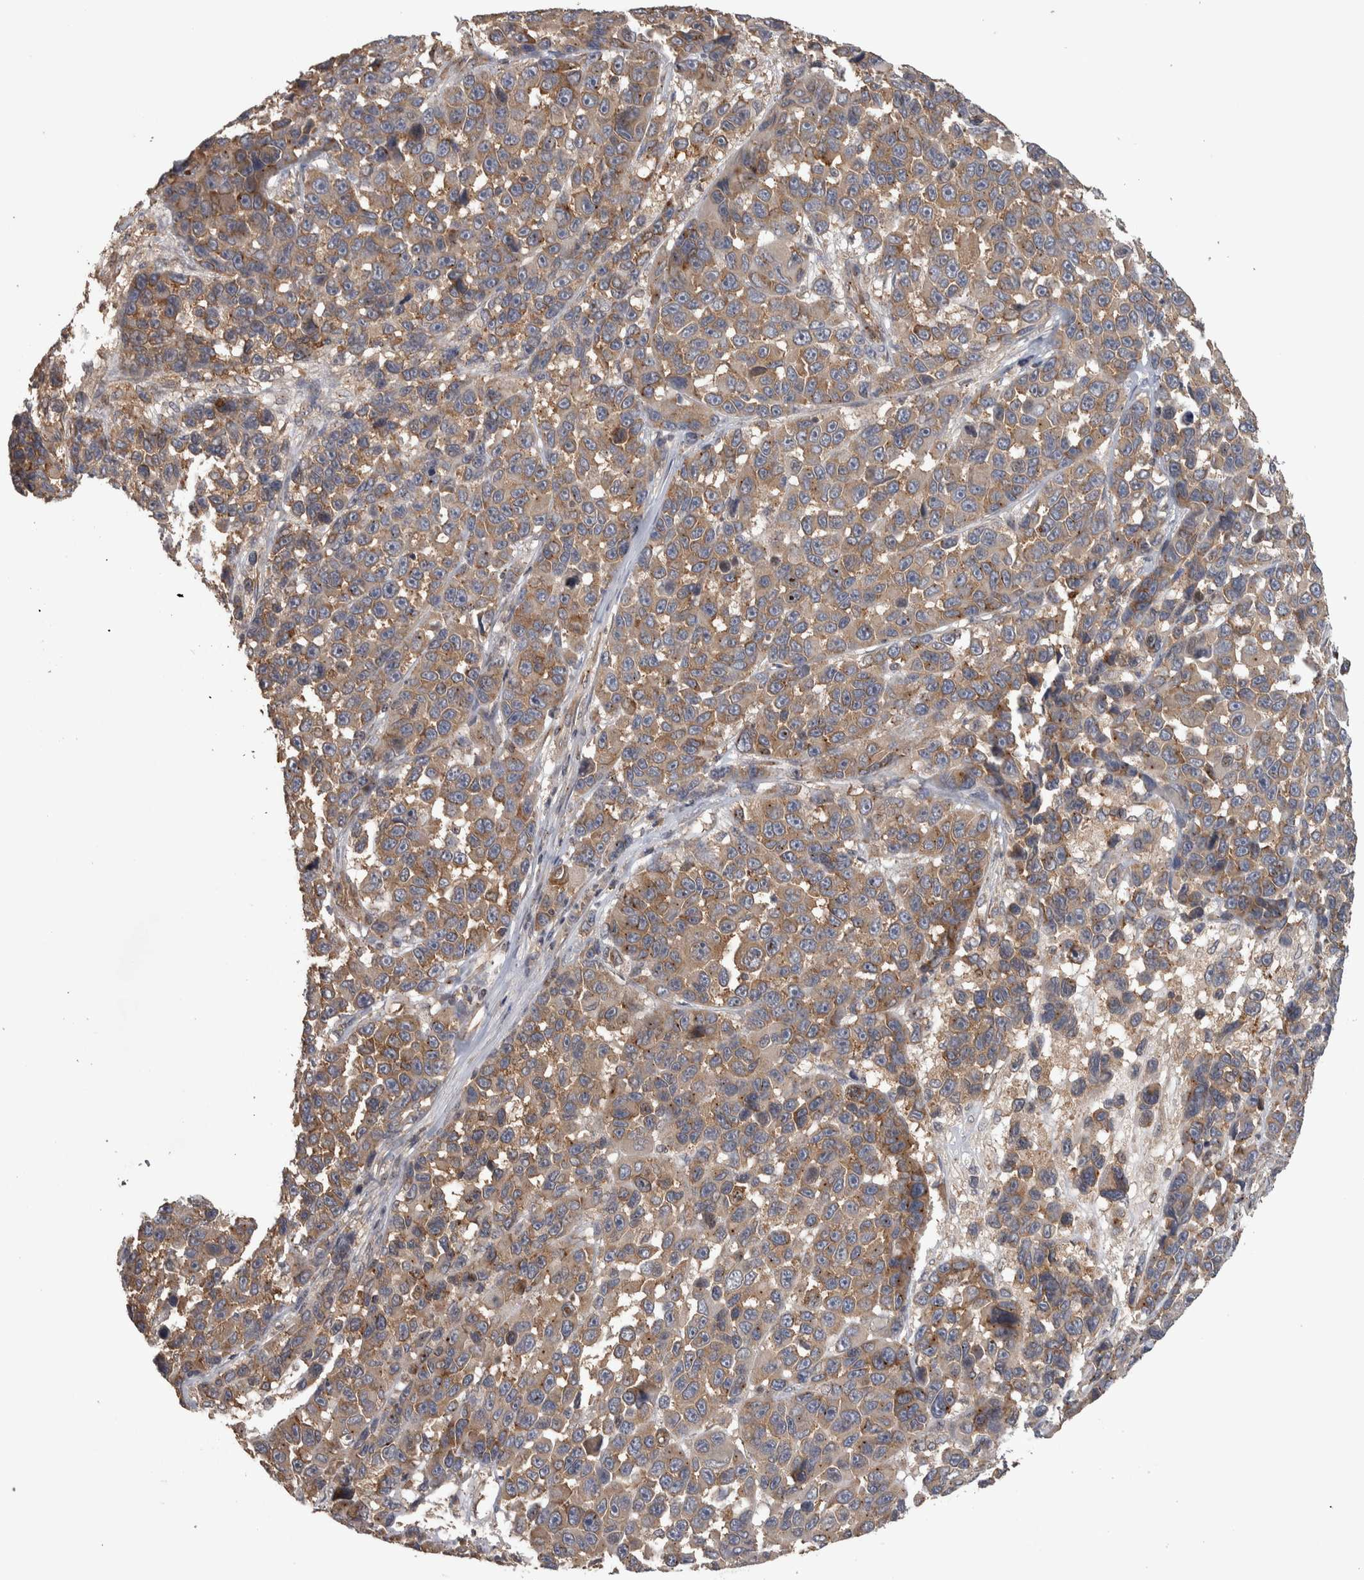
{"staining": {"intensity": "moderate", "quantity": ">75%", "location": "cytoplasmic/membranous"}, "tissue": "melanoma", "cell_type": "Tumor cells", "image_type": "cancer", "snomed": [{"axis": "morphology", "description": "Malignant melanoma, NOS"}, {"axis": "topography", "description": "Skin"}], "caption": "A micrograph of human melanoma stained for a protein exhibits moderate cytoplasmic/membranous brown staining in tumor cells.", "gene": "IFRD1", "patient": {"sex": "male", "age": 53}}